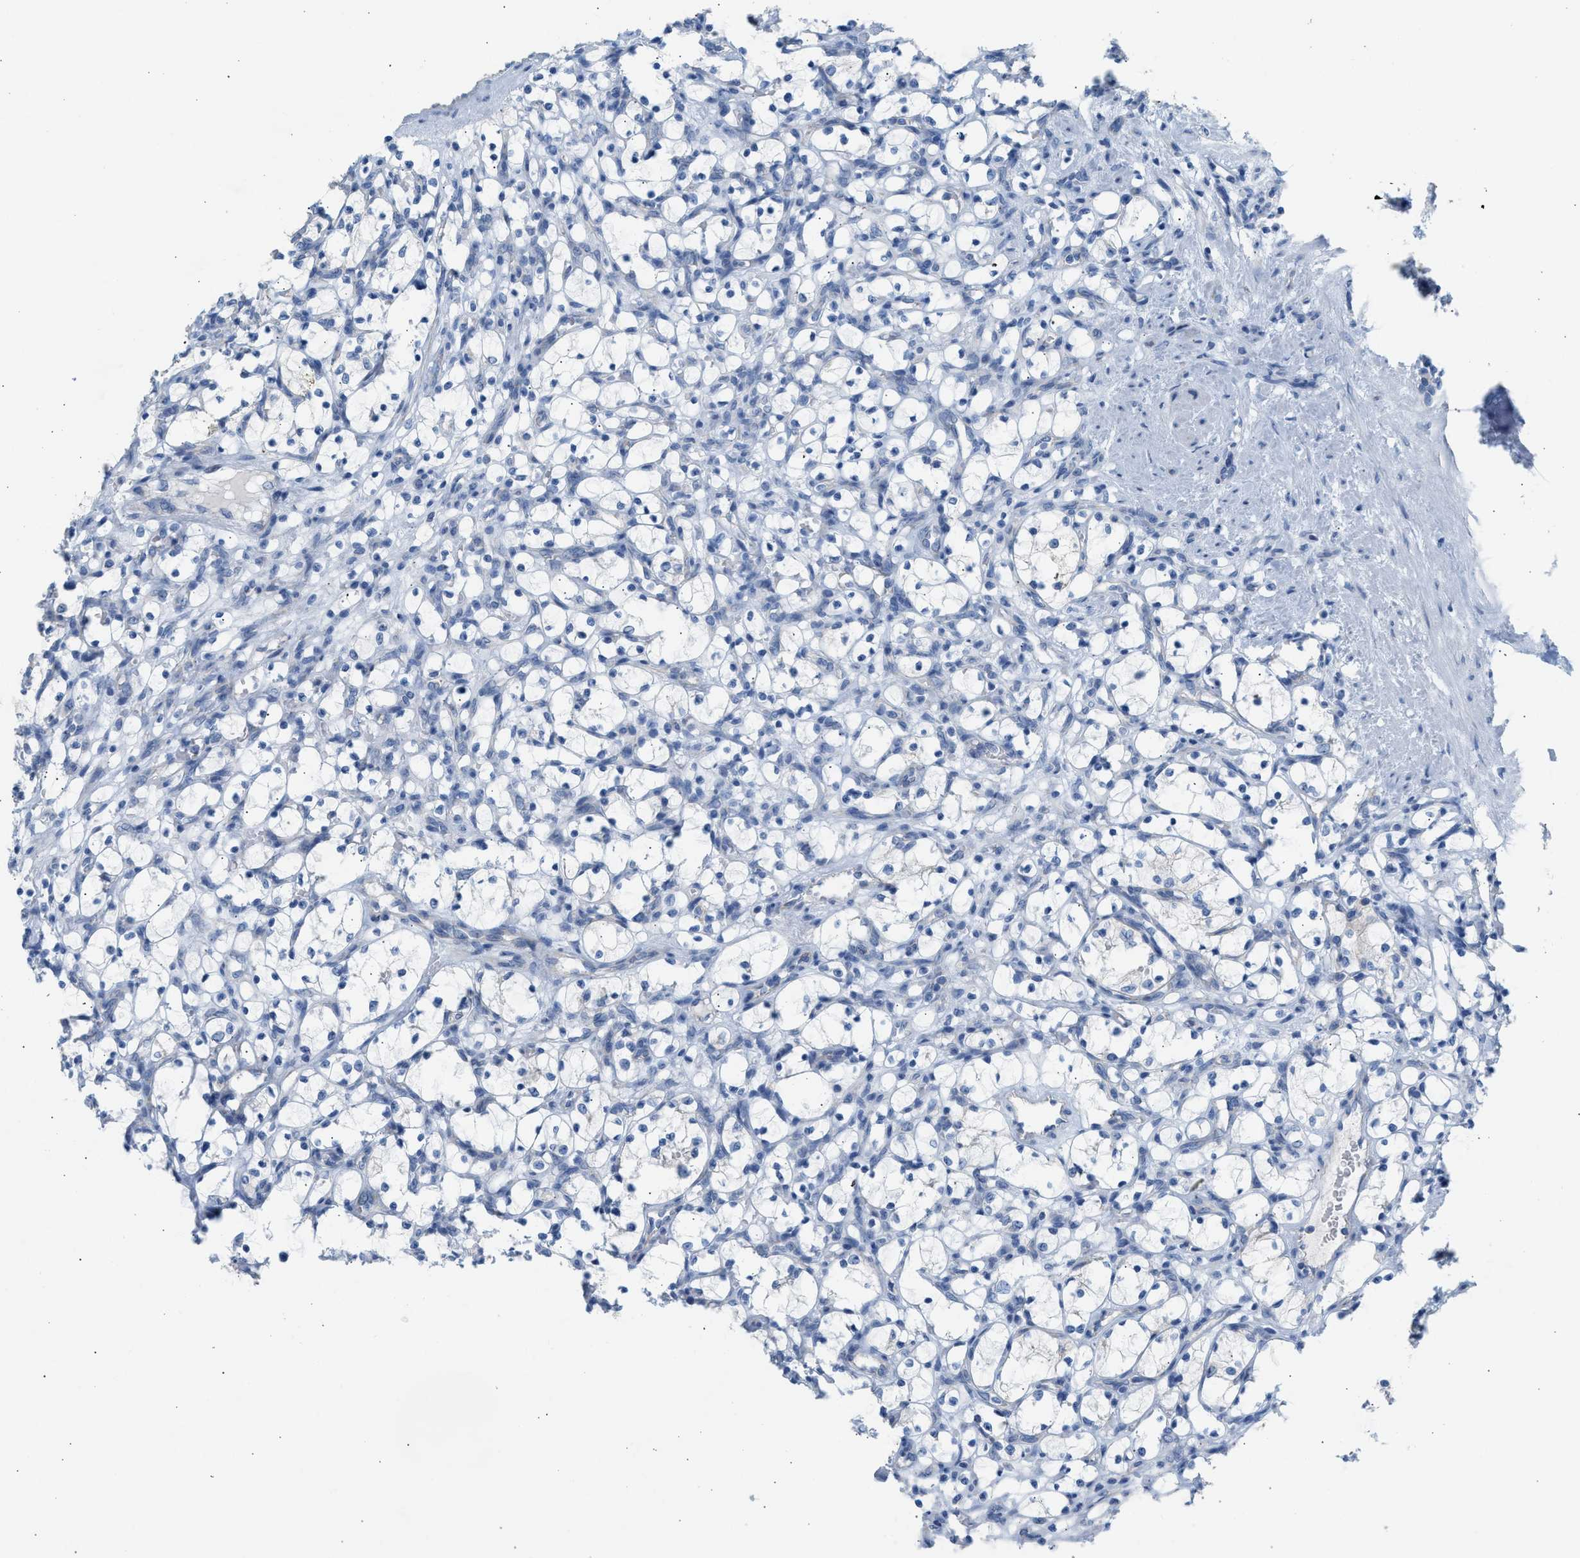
{"staining": {"intensity": "negative", "quantity": "none", "location": "none"}, "tissue": "renal cancer", "cell_type": "Tumor cells", "image_type": "cancer", "snomed": [{"axis": "morphology", "description": "Adenocarcinoma, NOS"}, {"axis": "topography", "description": "Kidney"}], "caption": "A micrograph of human renal adenocarcinoma is negative for staining in tumor cells.", "gene": "NDUFS8", "patient": {"sex": "female", "age": 69}}